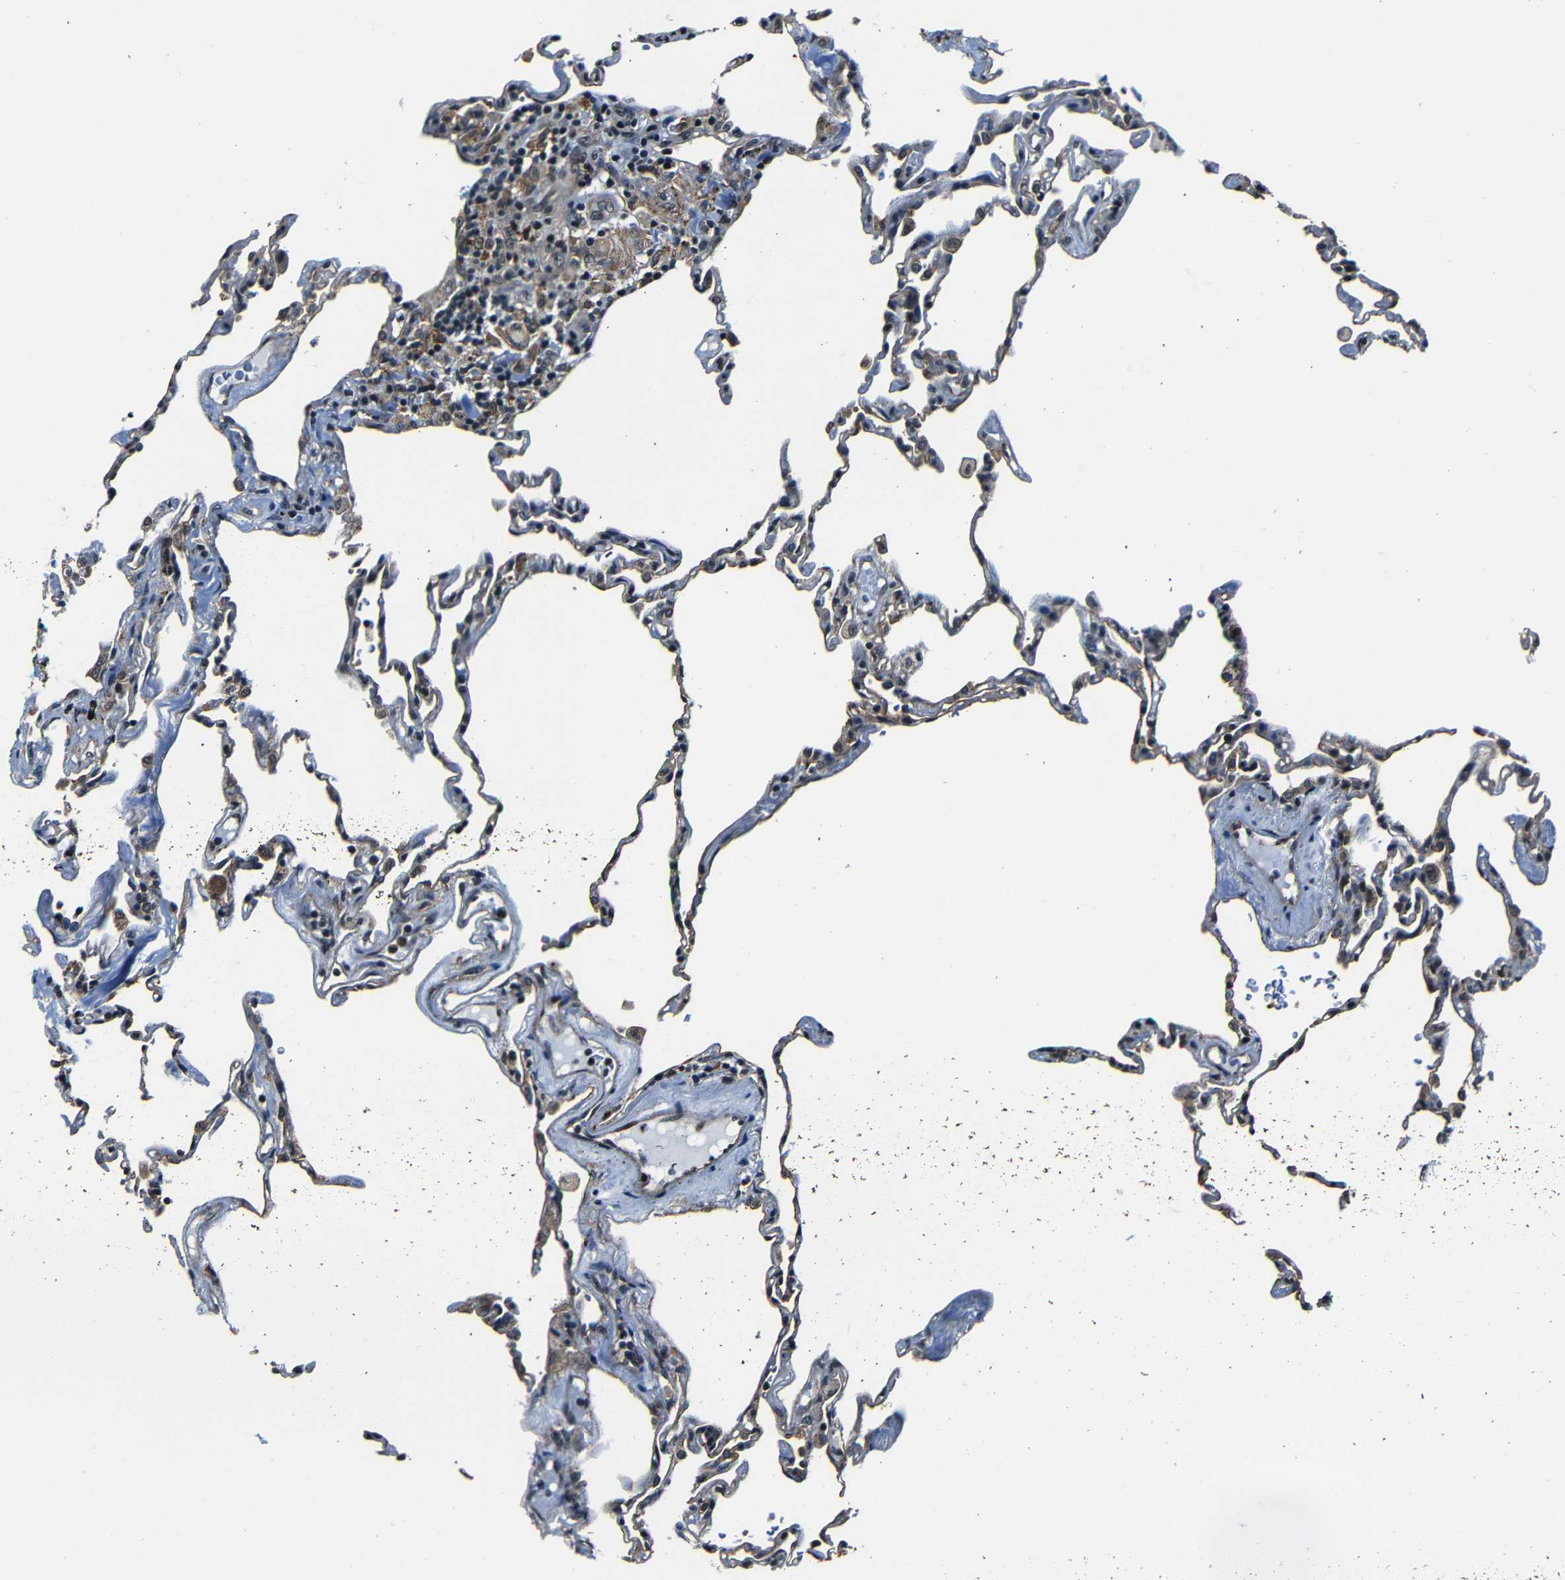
{"staining": {"intensity": "moderate", "quantity": "<25%", "location": "cytoplasmic/membranous,nuclear"}, "tissue": "lung", "cell_type": "Alveolar cells", "image_type": "normal", "snomed": [{"axis": "morphology", "description": "Normal tissue, NOS"}, {"axis": "topography", "description": "Lung"}], "caption": "Lung was stained to show a protein in brown. There is low levels of moderate cytoplasmic/membranous,nuclear positivity in approximately <25% of alveolar cells.", "gene": "NCBP3", "patient": {"sex": "male", "age": 59}}